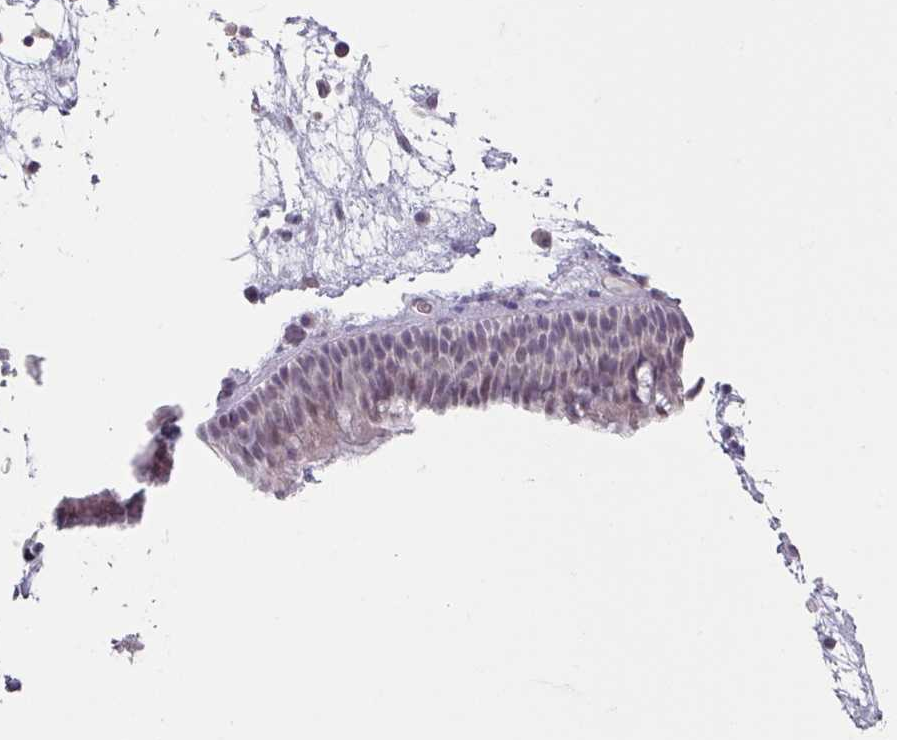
{"staining": {"intensity": "weak", "quantity": "<25%", "location": "nuclear"}, "tissue": "nasopharynx", "cell_type": "Respiratory epithelial cells", "image_type": "normal", "snomed": [{"axis": "morphology", "description": "Normal tissue, NOS"}, {"axis": "morphology", "description": "Inflammation, NOS"}, {"axis": "morphology", "description": "Malignant melanoma, Metastatic site"}, {"axis": "topography", "description": "Nasopharynx"}], "caption": "Protein analysis of benign nasopharynx reveals no significant staining in respiratory epithelial cells.", "gene": "SPRR1A", "patient": {"sex": "male", "age": 70}}